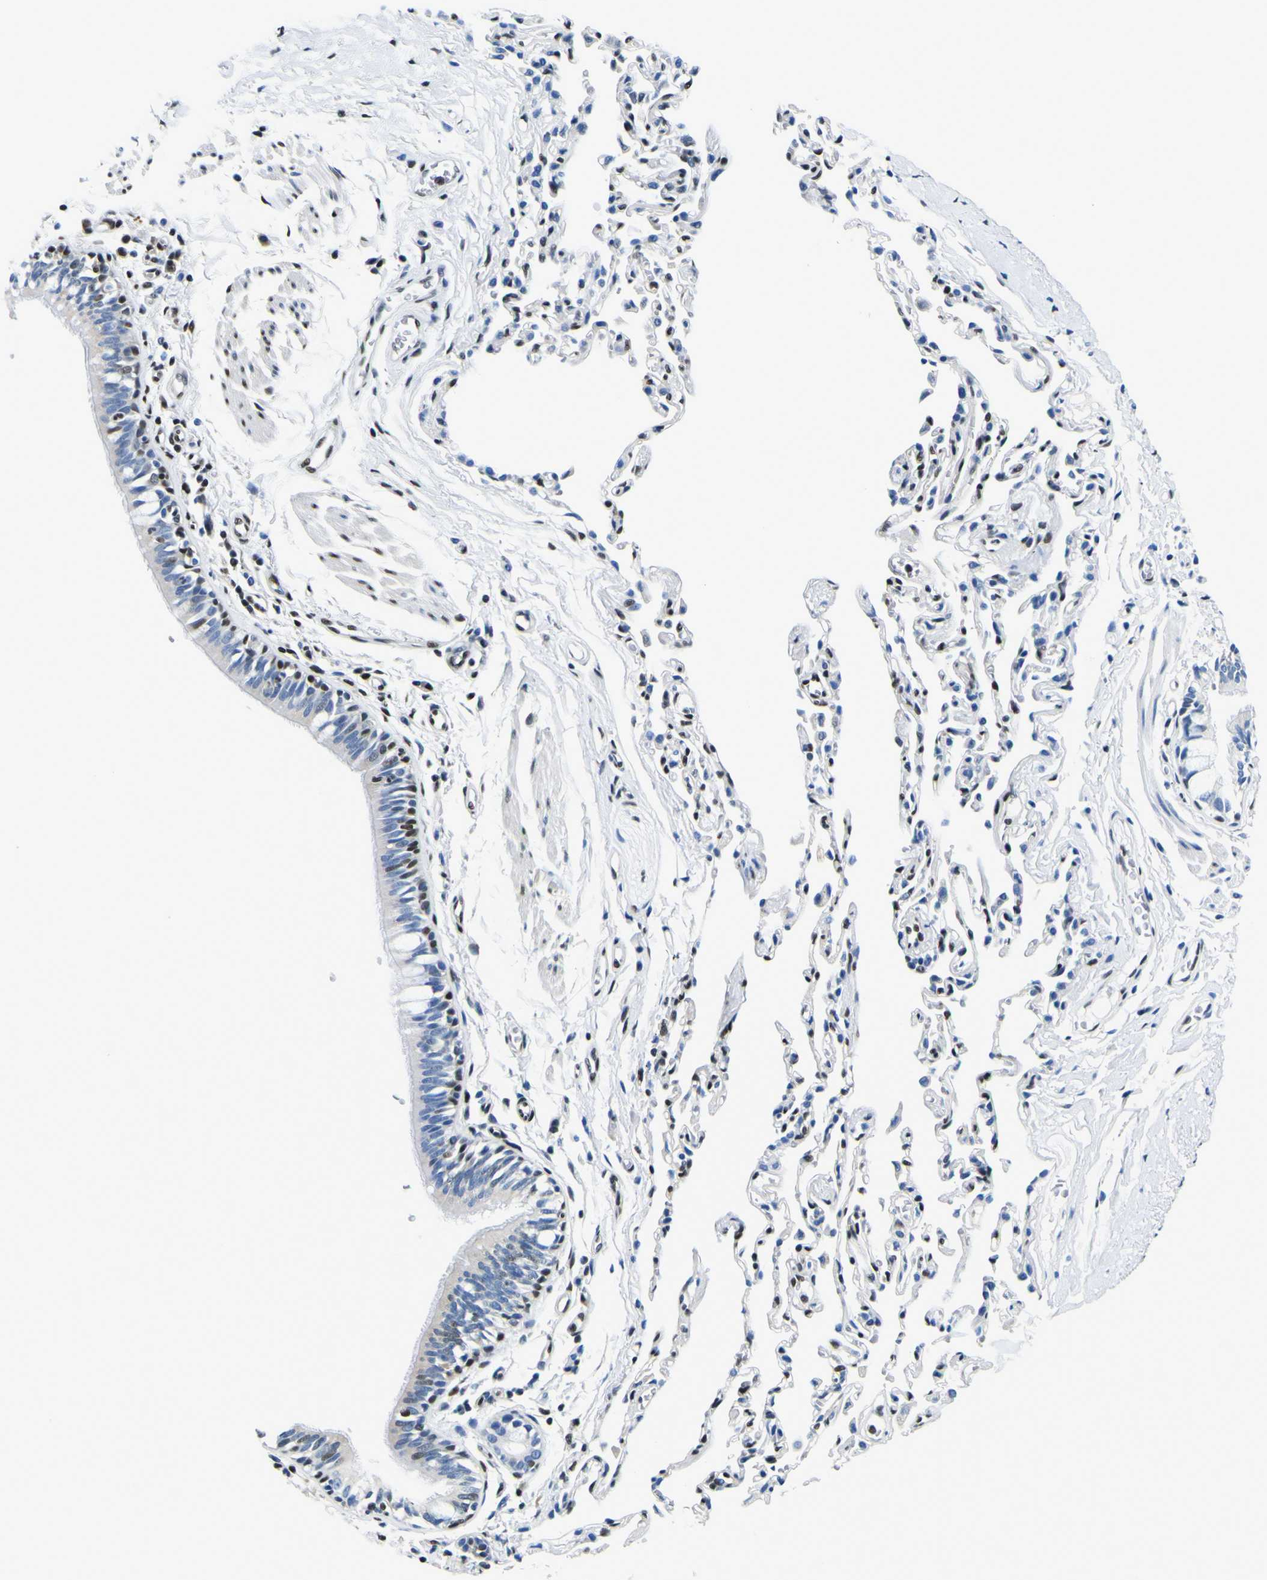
{"staining": {"intensity": "weak", "quantity": "<25%", "location": "nuclear"}, "tissue": "bronchus", "cell_type": "Respiratory epithelial cells", "image_type": "normal", "snomed": [{"axis": "morphology", "description": "Normal tissue, NOS"}, {"axis": "topography", "description": "Bronchus"}, {"axis": "topography", "description": "Lung"}], "caption": "DAB (3,3'-diaminobenzidine) immunohistochemical staining of unremarkable human bronchus exhibits no significant positivity in respiratory epithelial cells.", "gene": "SP1", "patient": {"sex": "male", "age": 64}}